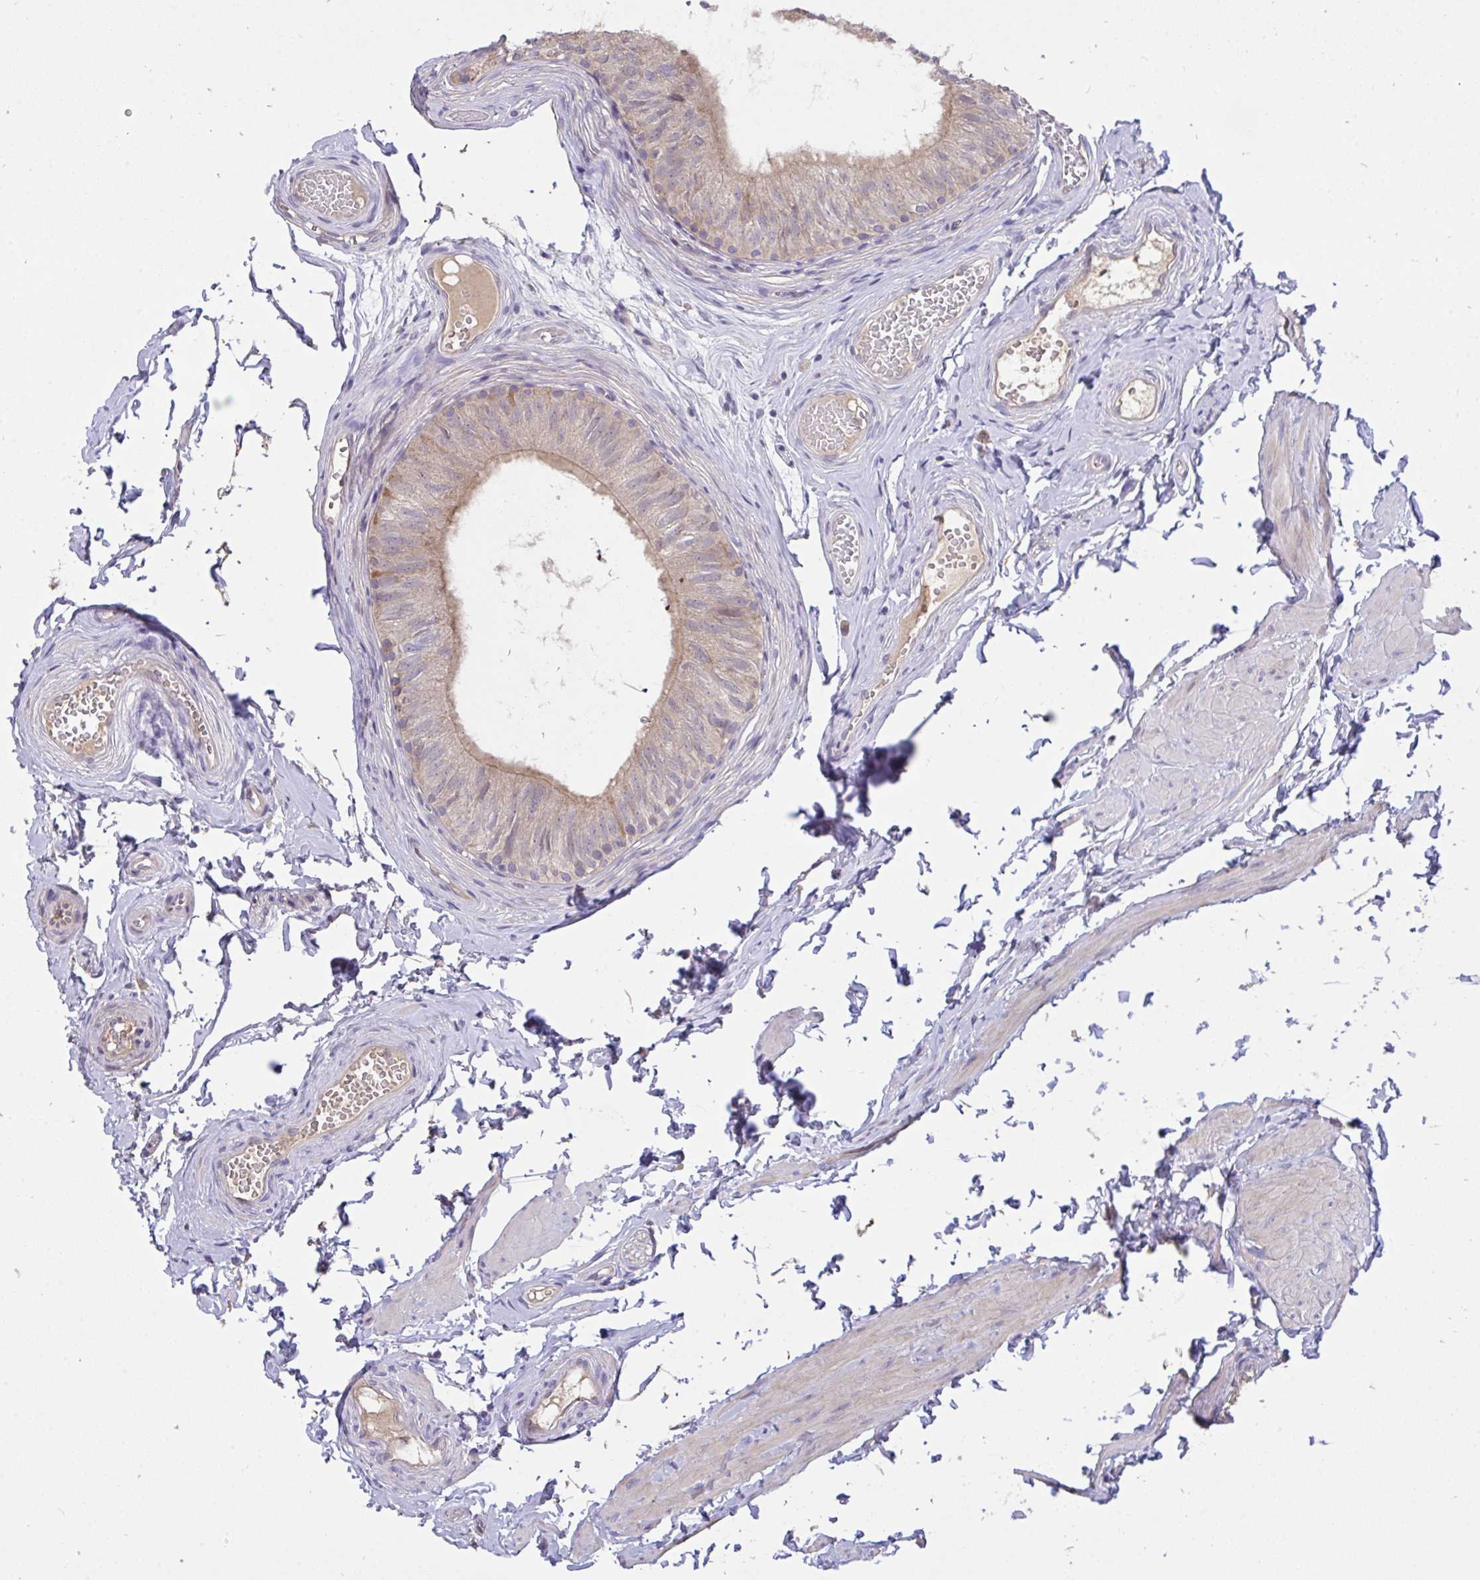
{"staining": {"intensity": "moderate", "quantity": ">75%", "location": "cytoplasmic/membranous"}, "tissue": "epididymis", "cell_type": "Glandular cells", "image_type": "normal", "snomed": [{"axis": "morphology", "description": "Normal tissue, NOS"}, {"axis": "topography", "description": "Epididymis, spermatic cord, NOS"}, {"axis": "topography", "description": "Epididymis"}, {"axis": "topography", "description": "Peripheral nerve tissue"}], "caption": "Brown immunohistochemical staining in benign epididymis shows moderate cytoplasmic/membranous positivity in approximately >75% of glandular cells. (DAB = brown stain, brightfield microscopy at high magnification).", "gene": "C19orf54", "patient": {"sex": "male", "age": 29}}